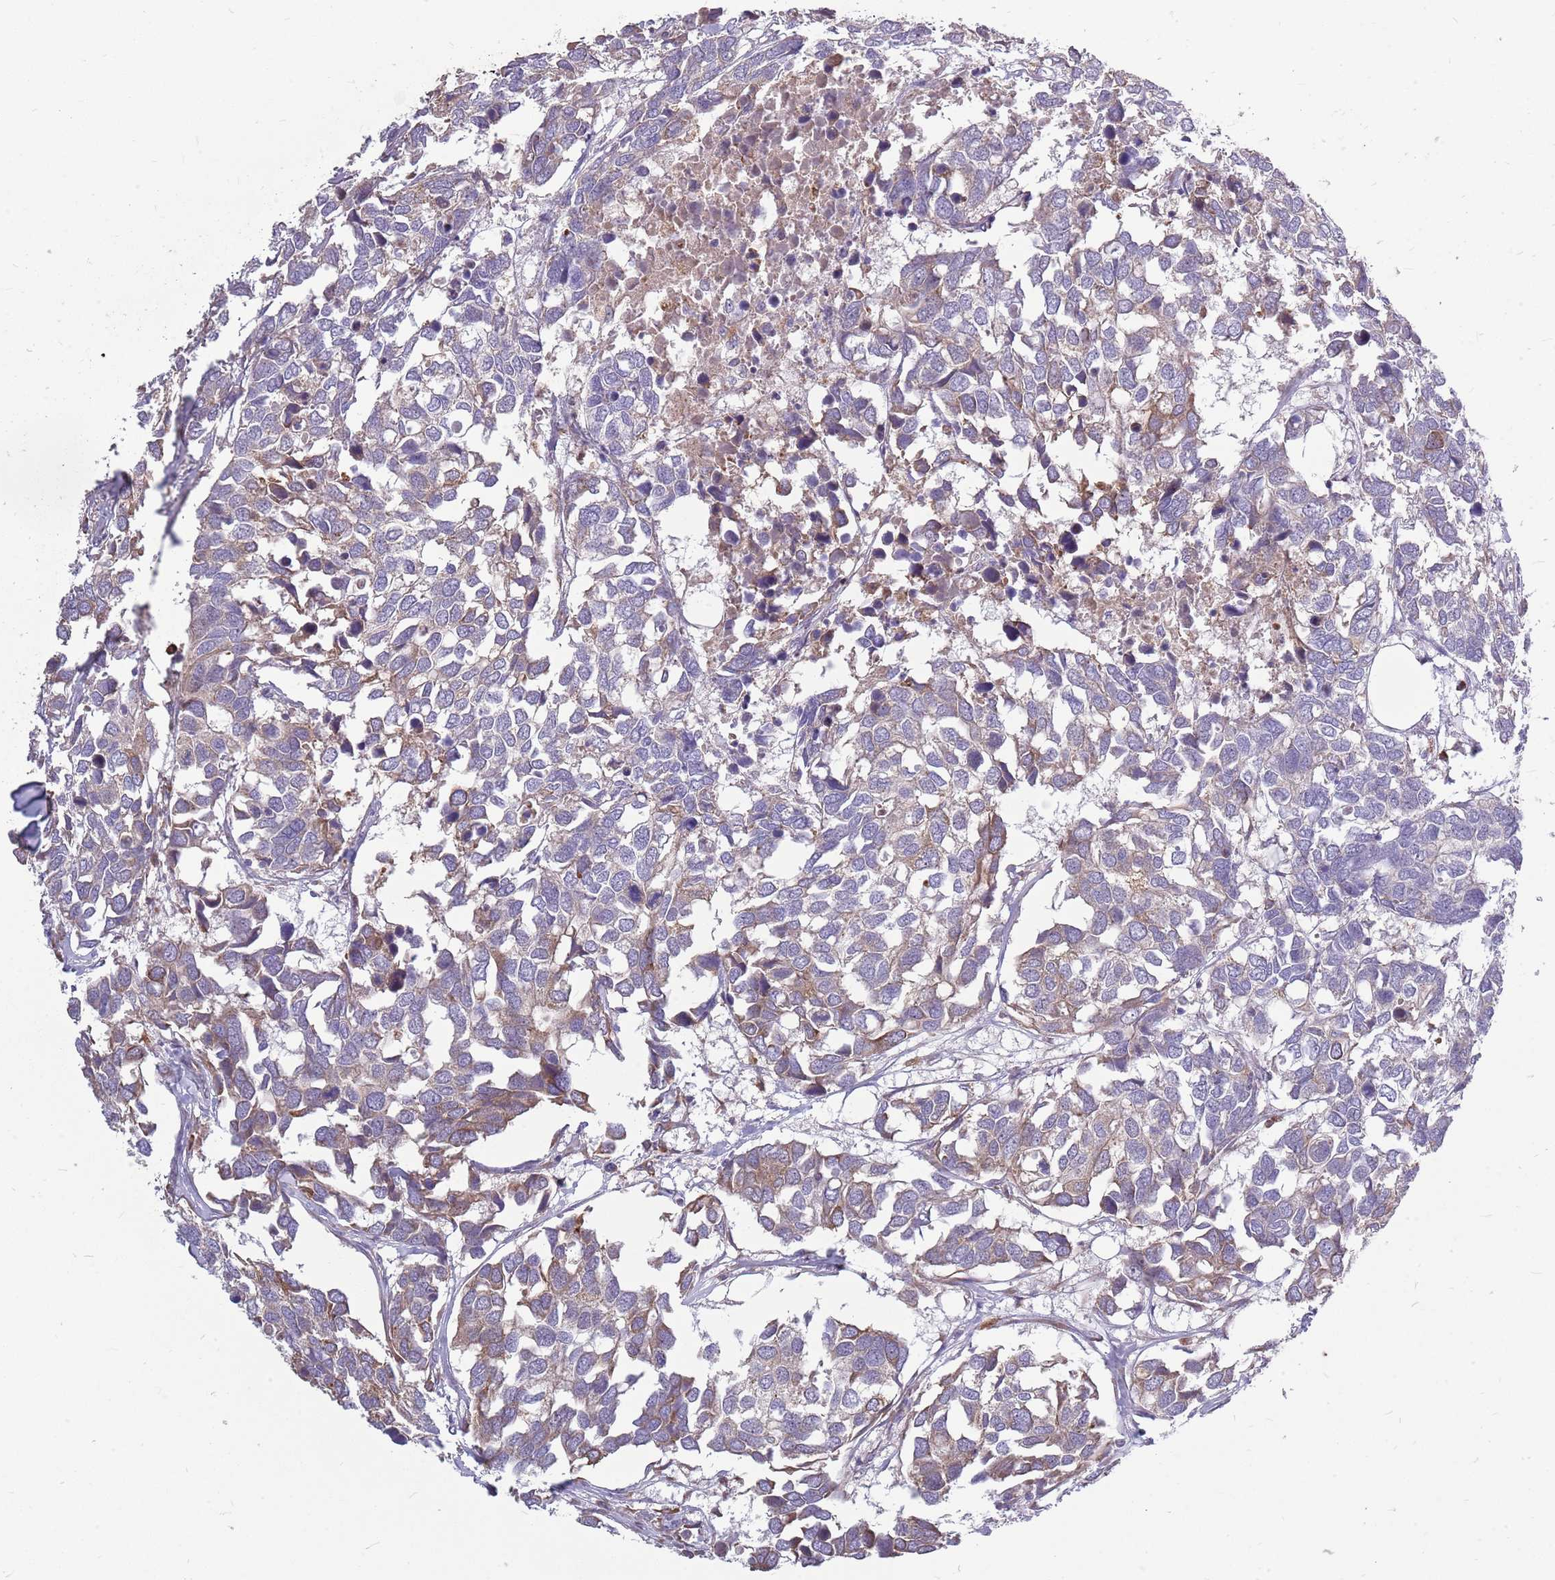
{"staining": {"intensity": "moderate", "quantity": "<25%", "location": "cytoplasmic/membranous"}, "tissue": "breast cancer", "cell_type": "Tumor cells", "image_type": "cancer", "snomed": [{"axis": "morphology", "description": "Duct carcinoma"}, {"axis": "topography", "description": "Breast"}], "caption": "This photomicrograph demonstrates breast cancer stained with IHC to label a protein in brown. The cytoplasmic/membranous of tumor cells show moderate positivity for the protein. Nuclei are counter-stained blue.", "gene": "PPP1R27", "patient": {"sex": "female", "age": 83}}